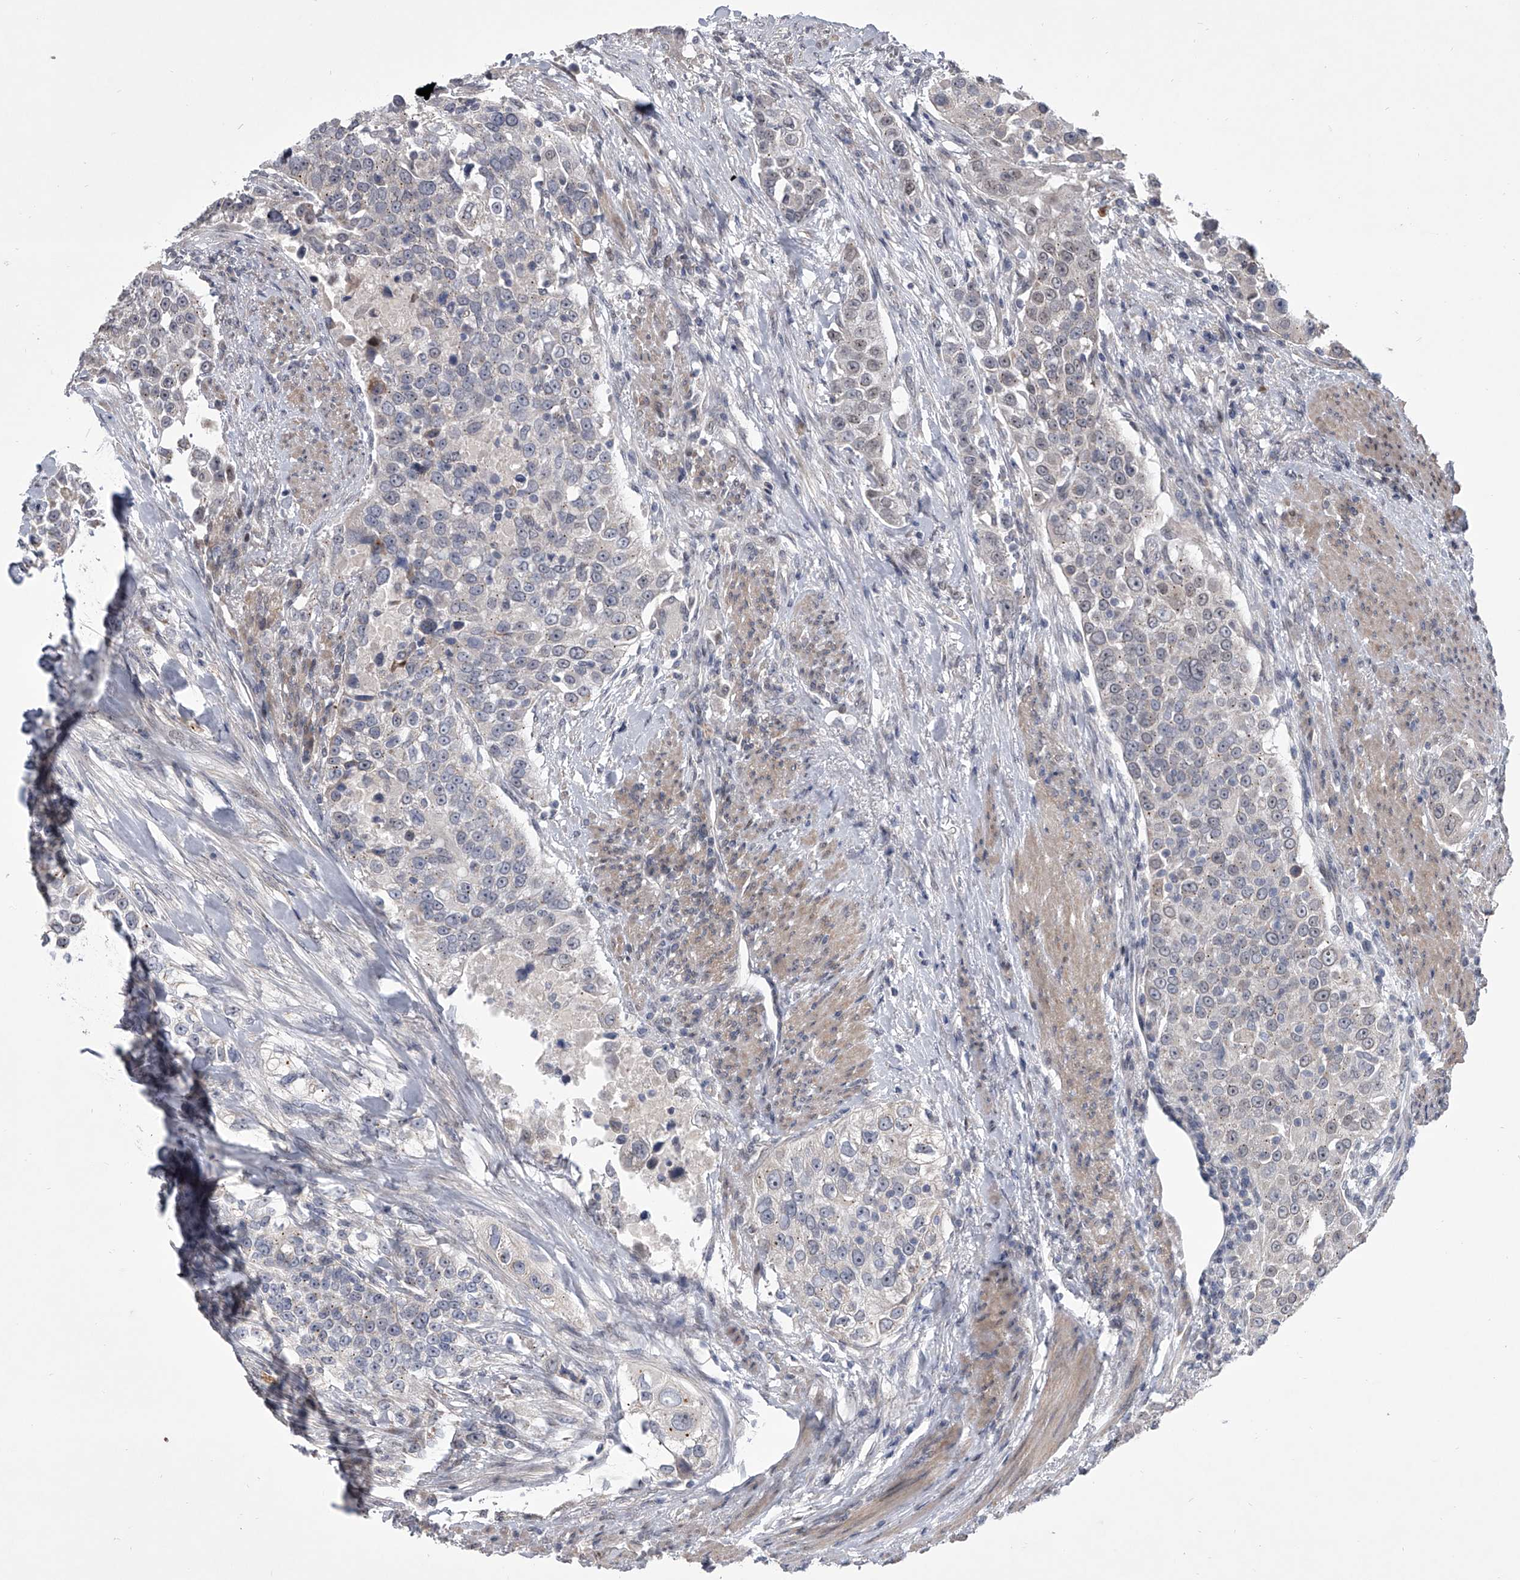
{"staining": {"intensity": "negative", "quantity": "none", "location": "none"}, "tissue": "urothelial cancer", "cell_type": "Tumor cells", "image_type": "cancer", "snomed": [{"axis": "morphology", "description": "Urothelial carcinoma, High grade"}, {"axis": "topography", "description": "Urinary bladder"}], "caption": "The image shows no staining of tumor cells in urothelial cancer.", "gene": "HEATR6", "patient": {"sex": "female", "age": 80}}